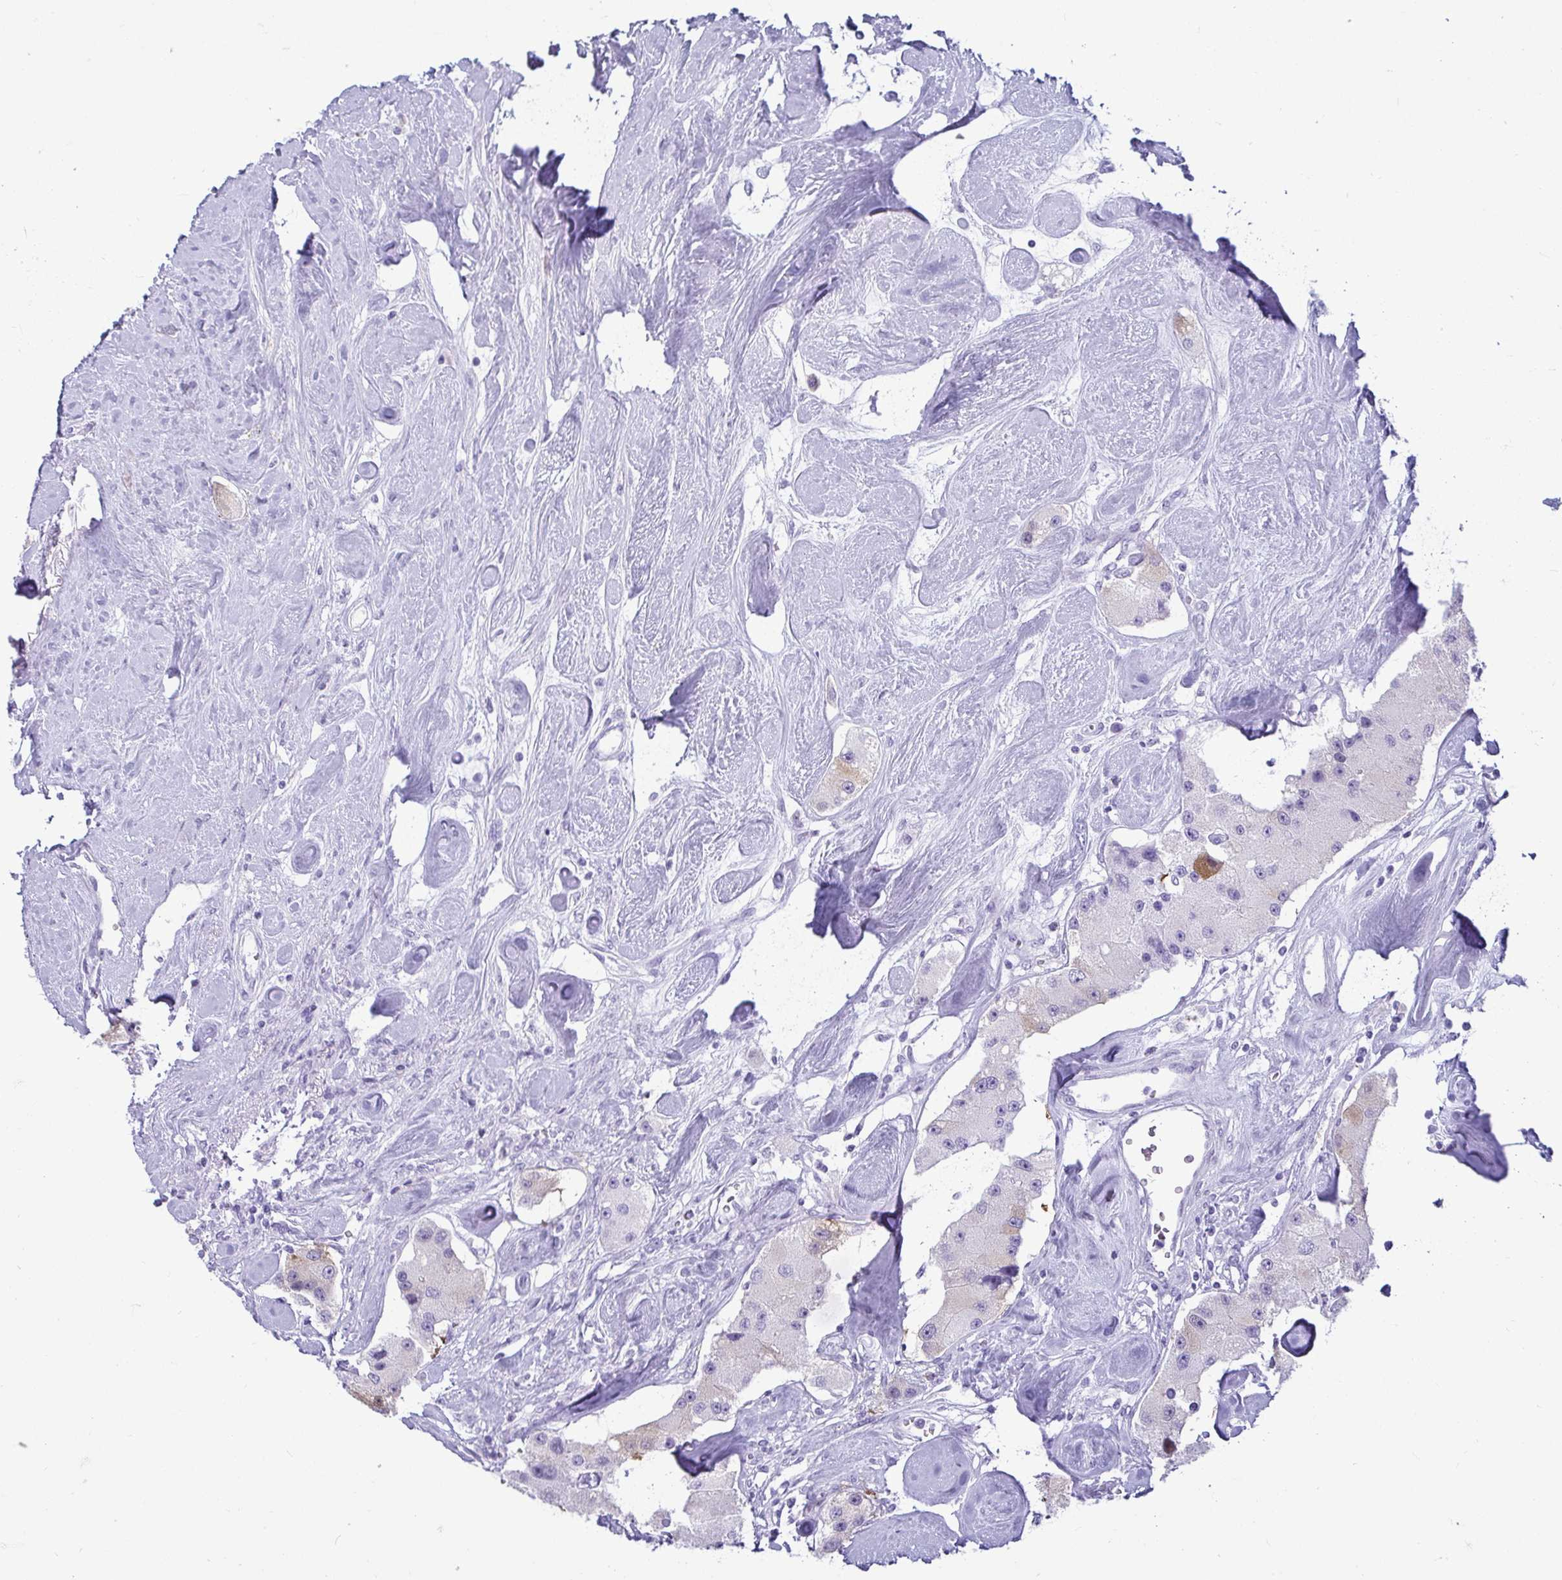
{"staining": {"intensity": "negative", "quantity": "none", "location": "none"}, "tissue": "carcinoid", "cell_type": "Tumor cells", "image_type": "cancer", "snomed": [{"axis": "morphology", "description": "Carcinoid, malignant, NOS"}, {"axis": "topography", "description": "Pancreas"}], "caption": "There is no significant expression in tumor cells of carcinoid.", "gene": "CLGN", "patient": {"sex": "male", "age": 41}}